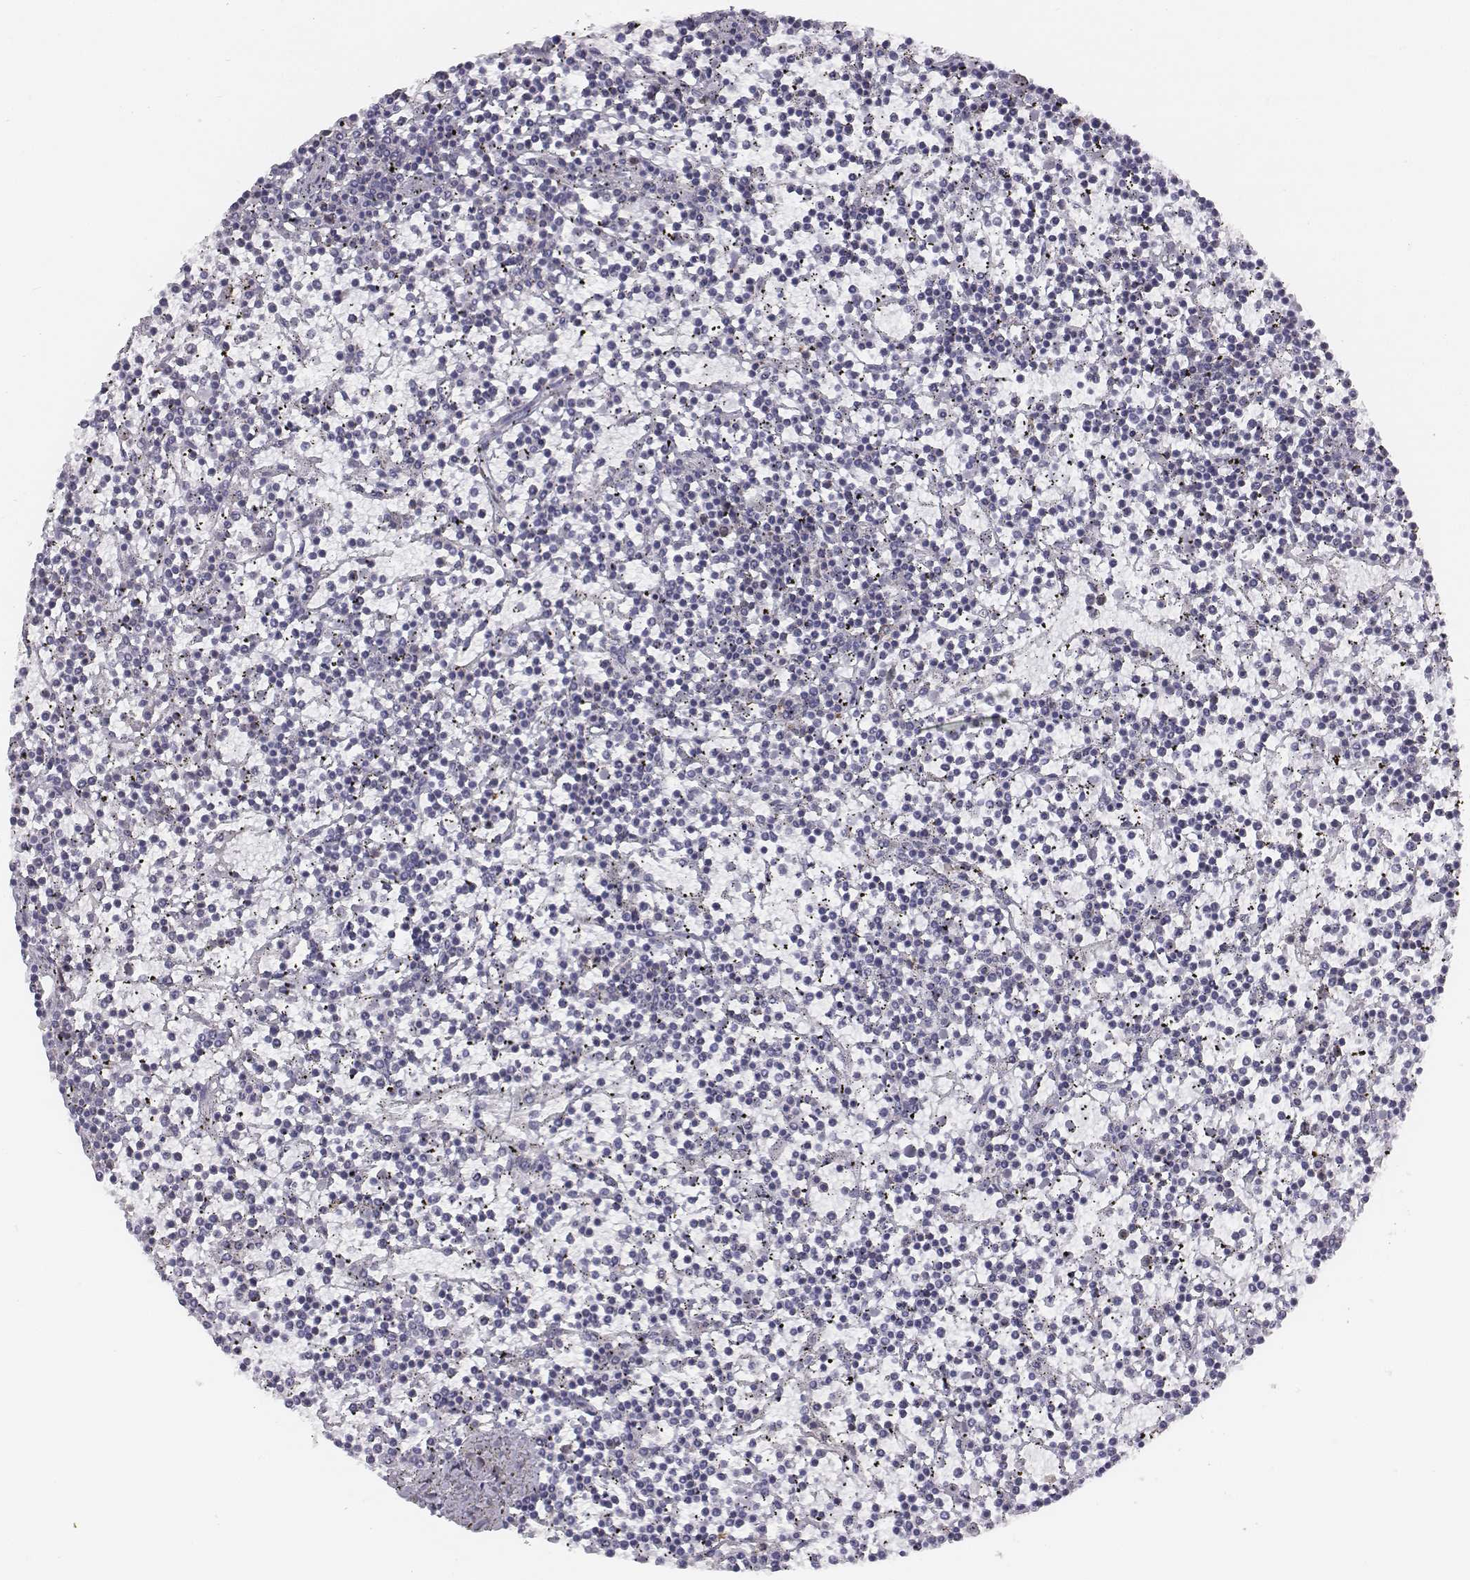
{"staining": {"intensity": "negative", "quantity": "none", "location": "none"}, "tissue": "lymphoma", "cell_type": "Tumor cells", "image_type": "cancer", "snomed": [{"axis": "morphology", "description": "Malignant lymphoma, non-Hodgkin's type, Low grade"}, {"axis": "topography", "description": "Spleen"}], "caption": "Immunohistochemistry of human low-grade malignant lymphoma, non-Hodgkin's type reveals no expression in tumor cells.", "gene": "CHST14", "patient": {"sex": "female", "age": 19}}